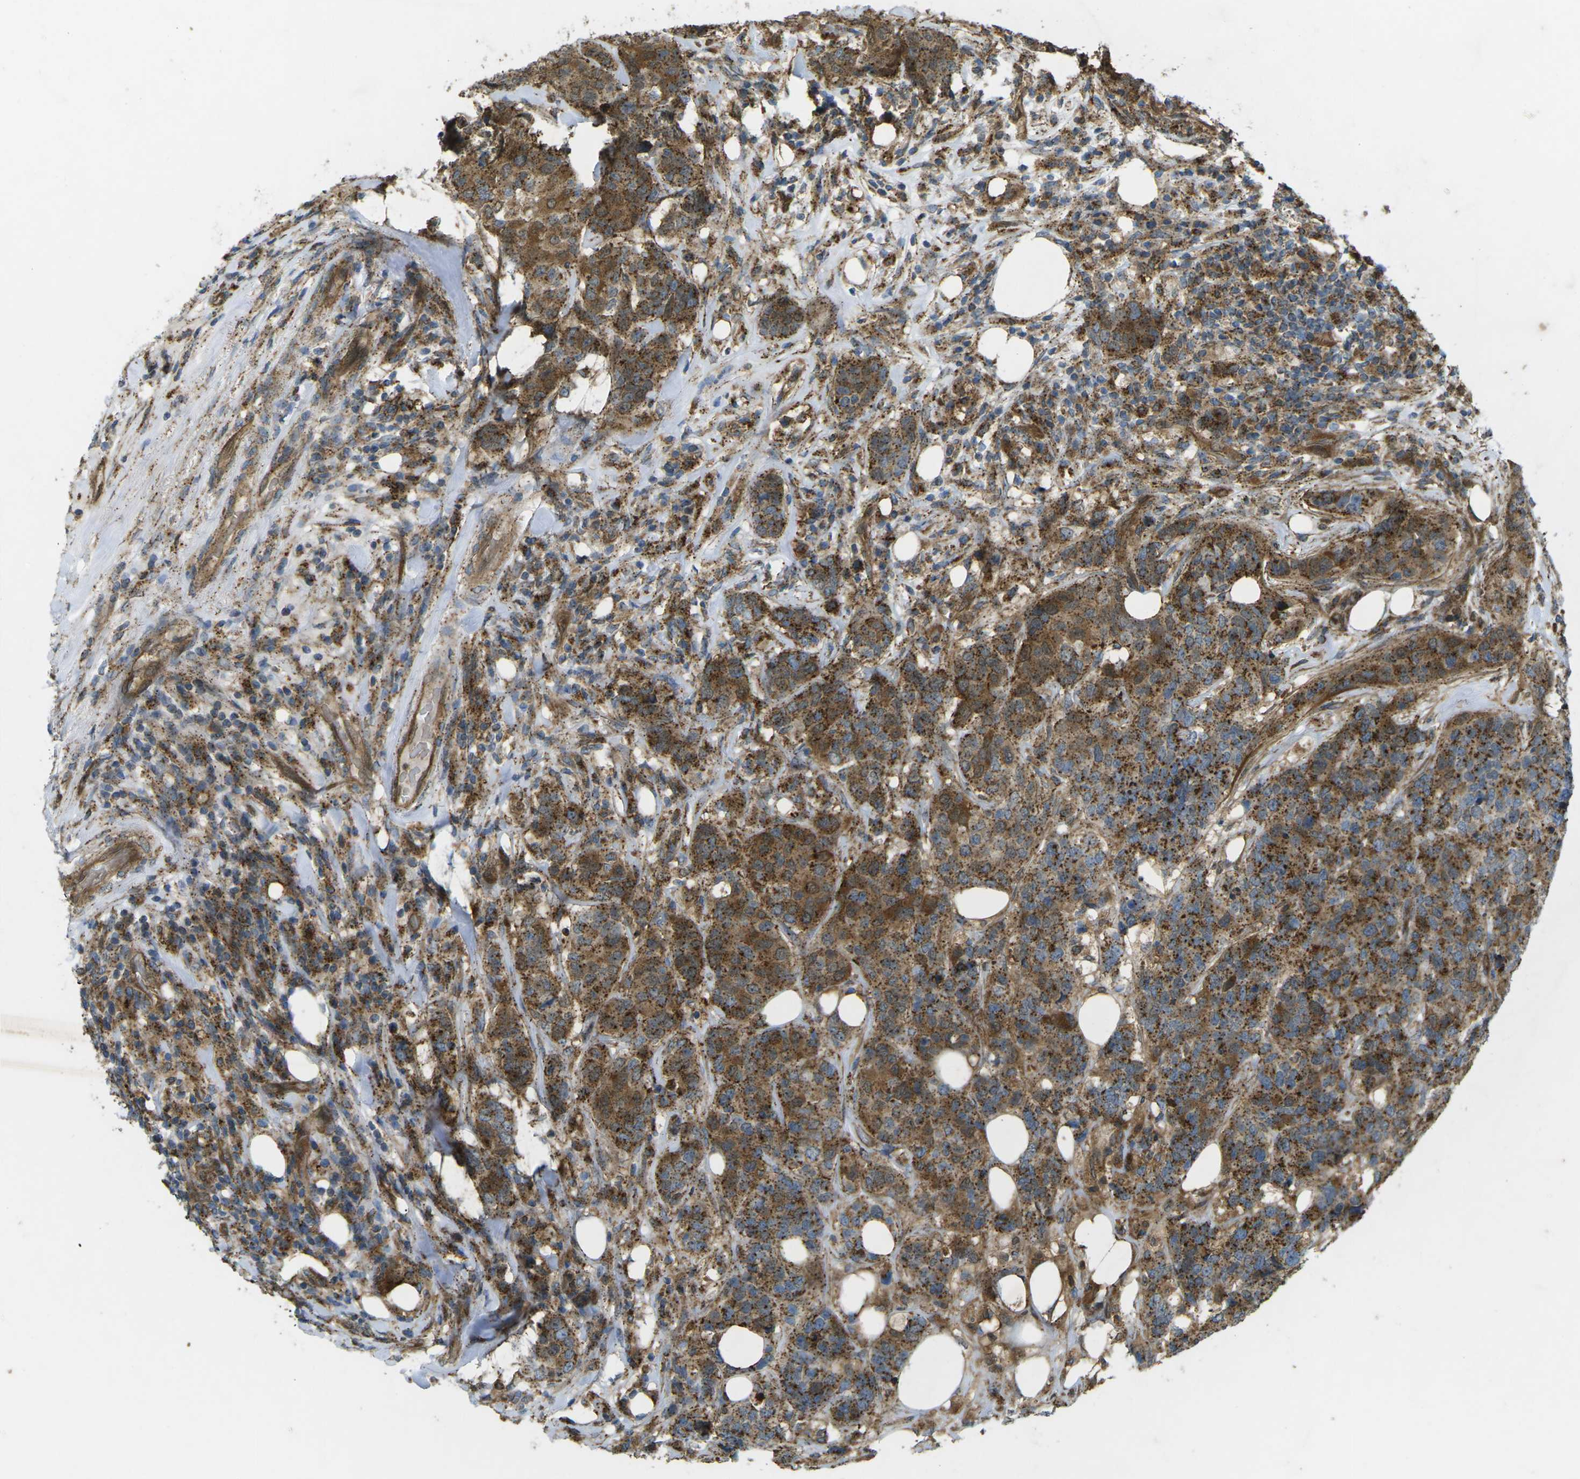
{"staining": {"intensity": "strong", "quantity": ">75%", "location": "cytoplasmic/membranous"}, "tissue": "breast cancer", "cell_type": "Tumor cells", "image_type": "cancer", "snomed": [{"axis": "morphology", "description": "Lobular carcinoma"}, {"axis": "topography", "description": "Breast"}], "caption": "DAB immunohistochemical staining of lobular carcinoma (breast) reveals strong cytoplasmic/membranous protein expression in approximately >75% of tumor cells. Using DAB (brown) and hematoxylin (blue) stains, captured at high magnification using brightfield microscopy.", "gene": "CHMP3", "patient": {"sex": "female", "age": 59}}